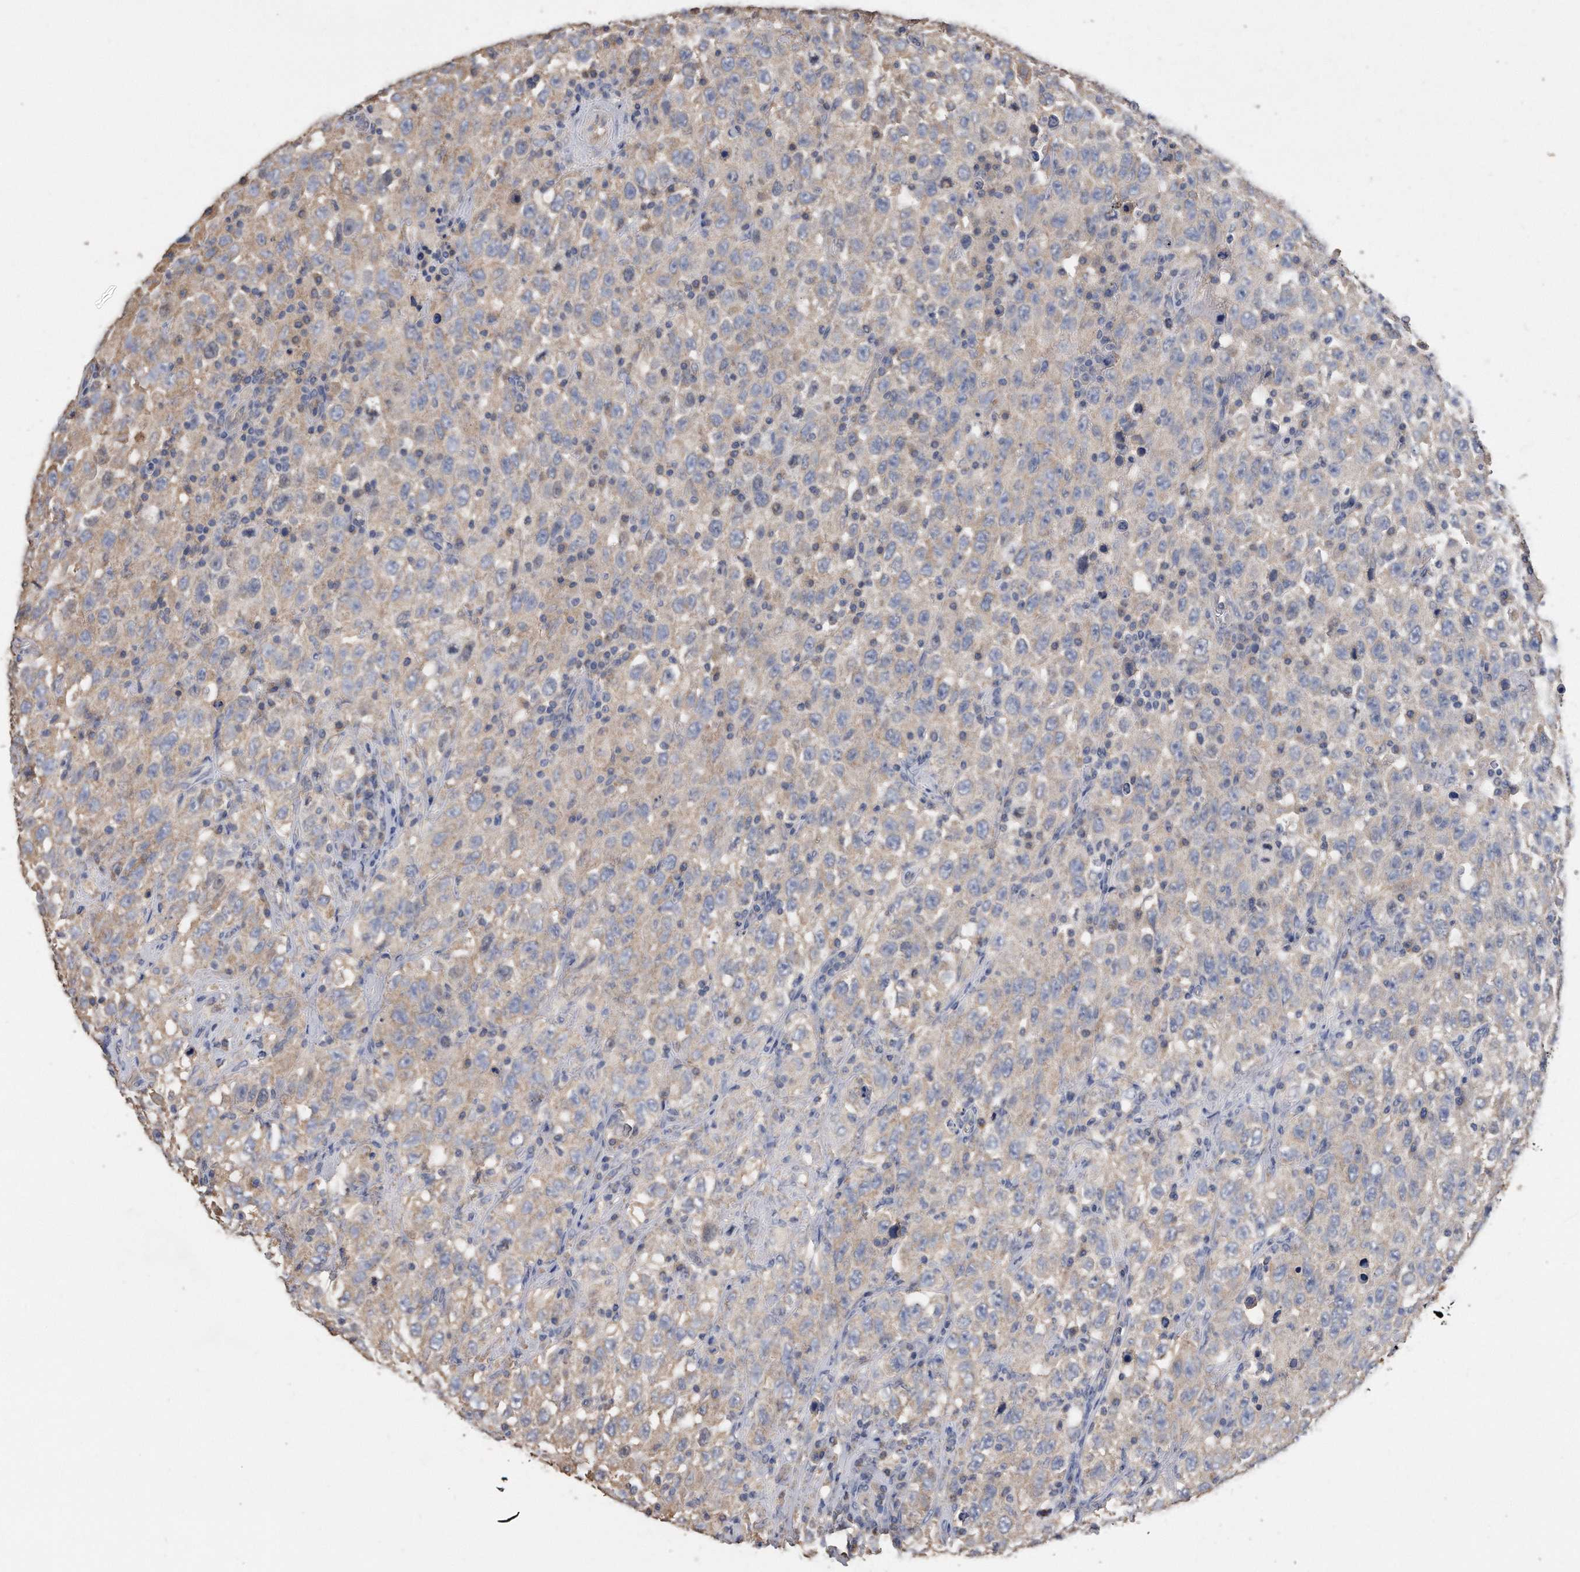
{"staining": {"intensity": "weak", "quantity": "25%-75%", "location": "cytoplasmic/membranous"}, "tissue": "testis cancer", "cell_type": "Tumor cells", "image_type": "cancer", "snomed": [{"axis": "morphology", "description": "Seminoma, NOS"}, {"axis": "topography", "description": "Testis"}], "caption": "A micrograph showing weak cytoplasmic/membranous staining in approximately 25%-75% of tumor cells in testis cancer, as visualized by brown immunohistochemical staining.", "gene": "CDCP1", "patient": {"sex": "male", "age": 65}}